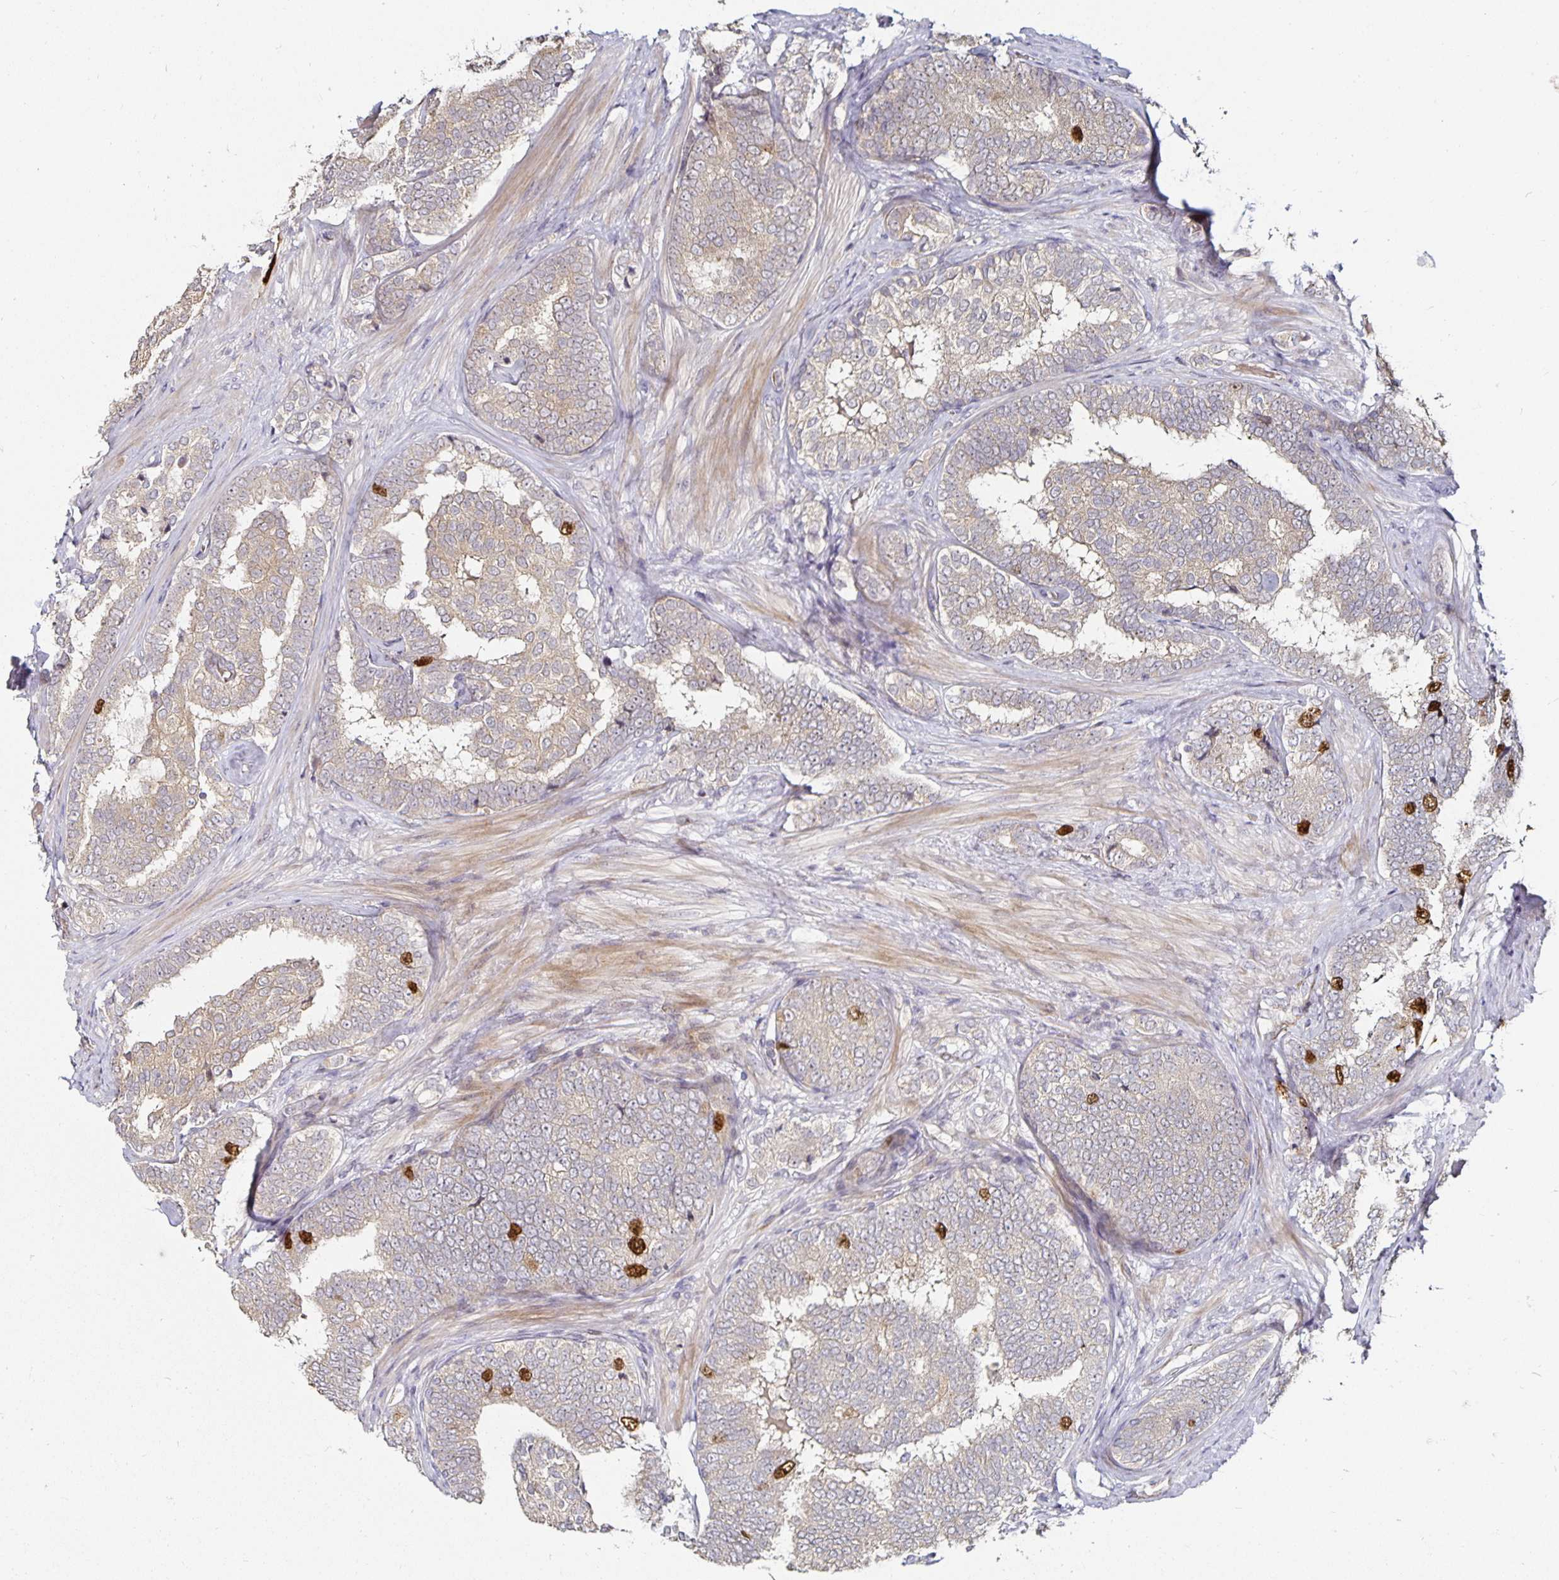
{"staining": {"intensity": "strong", "quantity": "<25%", "location": "nuclear"}, "tissue": "prostate cancer", "cell_type": "Tumor cells", "image_type": "cancer", "snomed": [{"axis": "morphology", "description": "Adenocarcinoma, High grade"}, {"axis": "topography", "description": "Prostate"}], "caption": "The immunohistochemical stain shows strong nuclear expression in tumor cells of prostate cancer (high-grade adenocarcinoma) tissue.", "gene": "ANLN", "patient": {"sex": "male", "age": 72}}